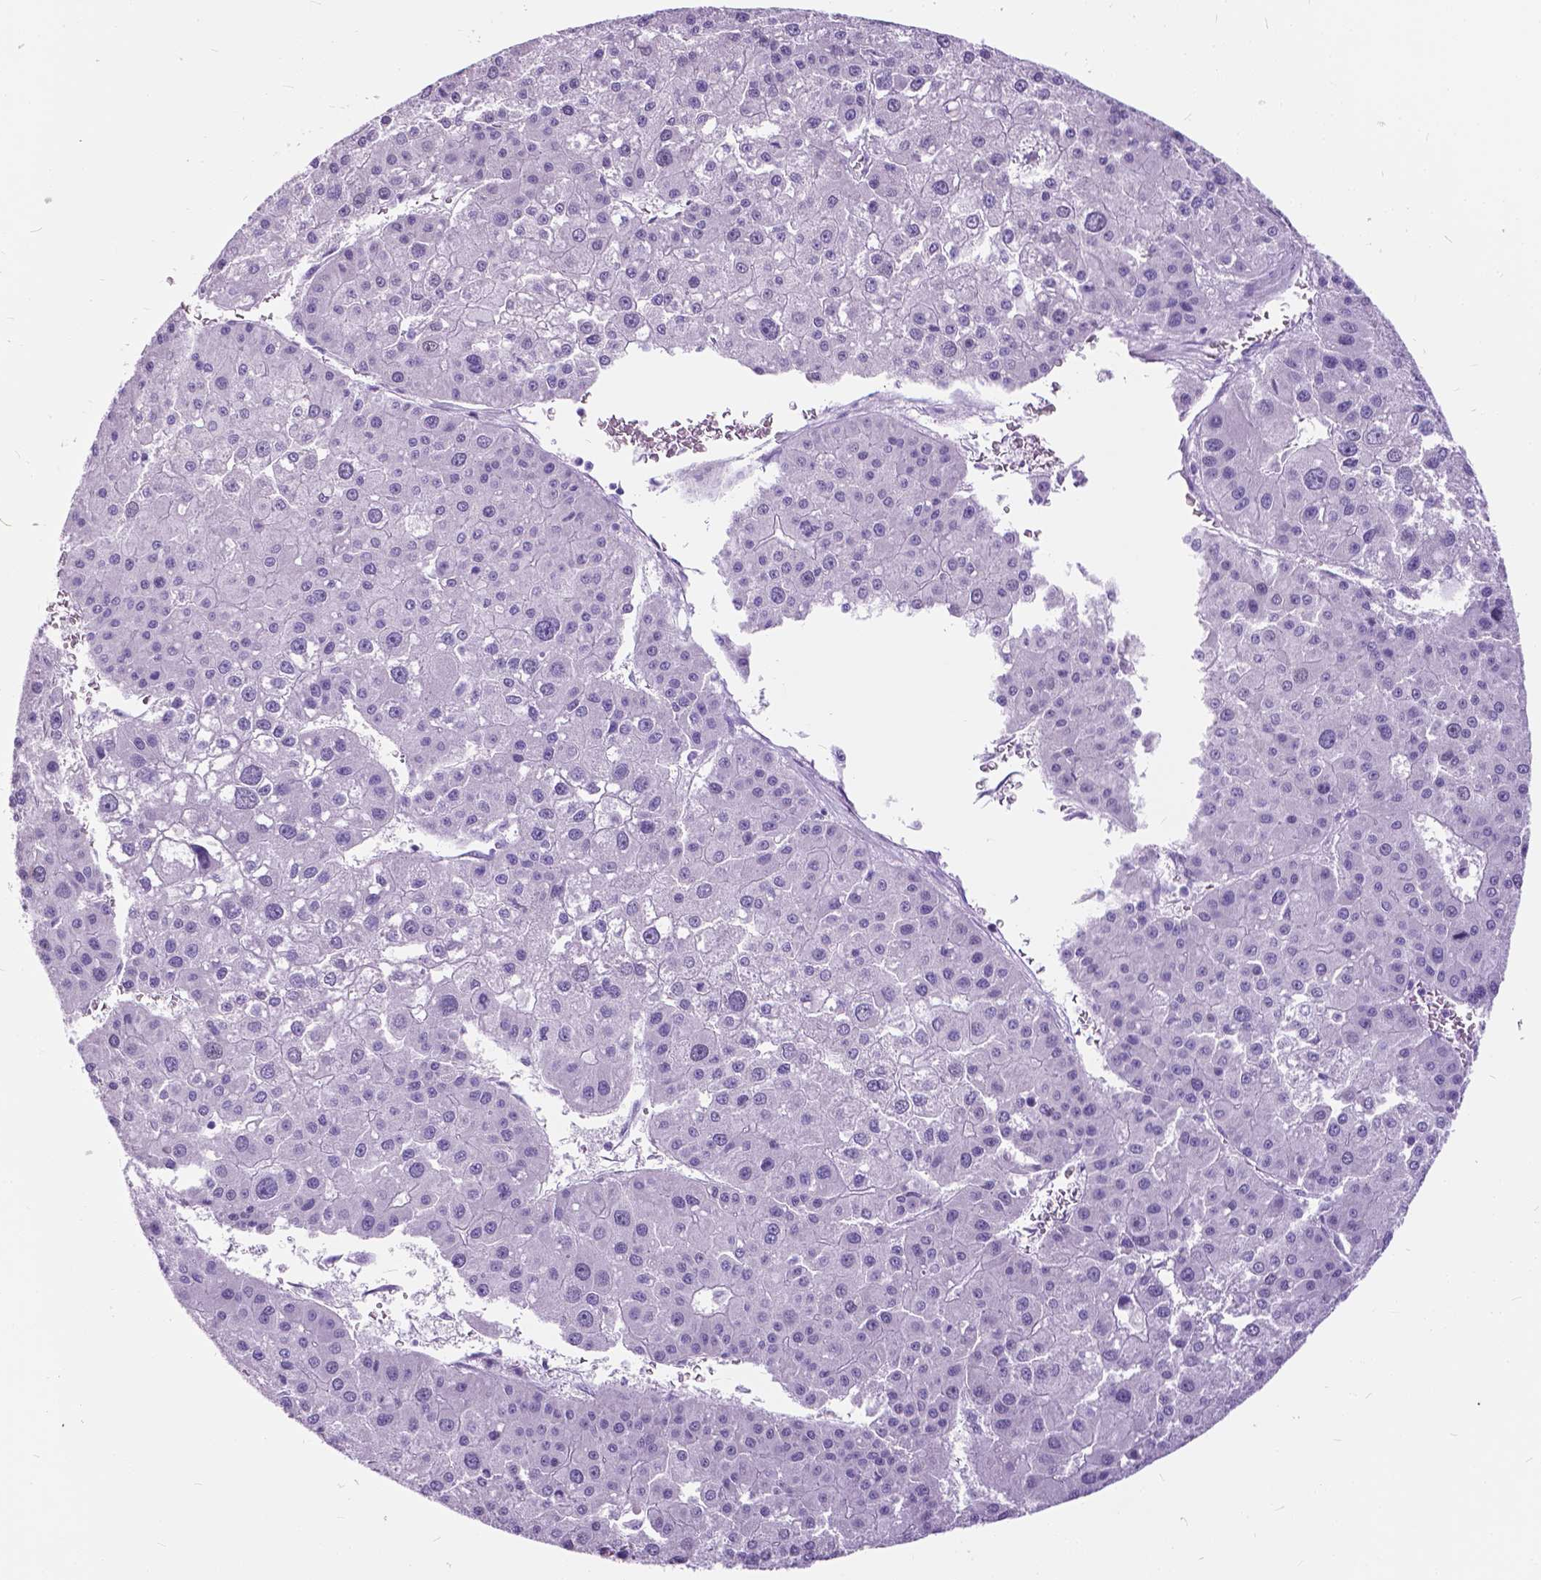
{"staining": {"intensity": "negative", "quantity": "none", "location": "none"}, "tissue": "liver cancer", "cell_type": "Tumor cells", "image_type": "cancer", "snomed": [{"axis": "morphology", "description": "Carcinoma, Hepatocellular, NOS"}, {"axis": "topography", "description": "Liver"}], "caption": "Tumor cells are negative for brown protein staining in liver hepatocellular carcinoma.", "gene": "BSND", "patient": {"sex": "male", "age": 73}}